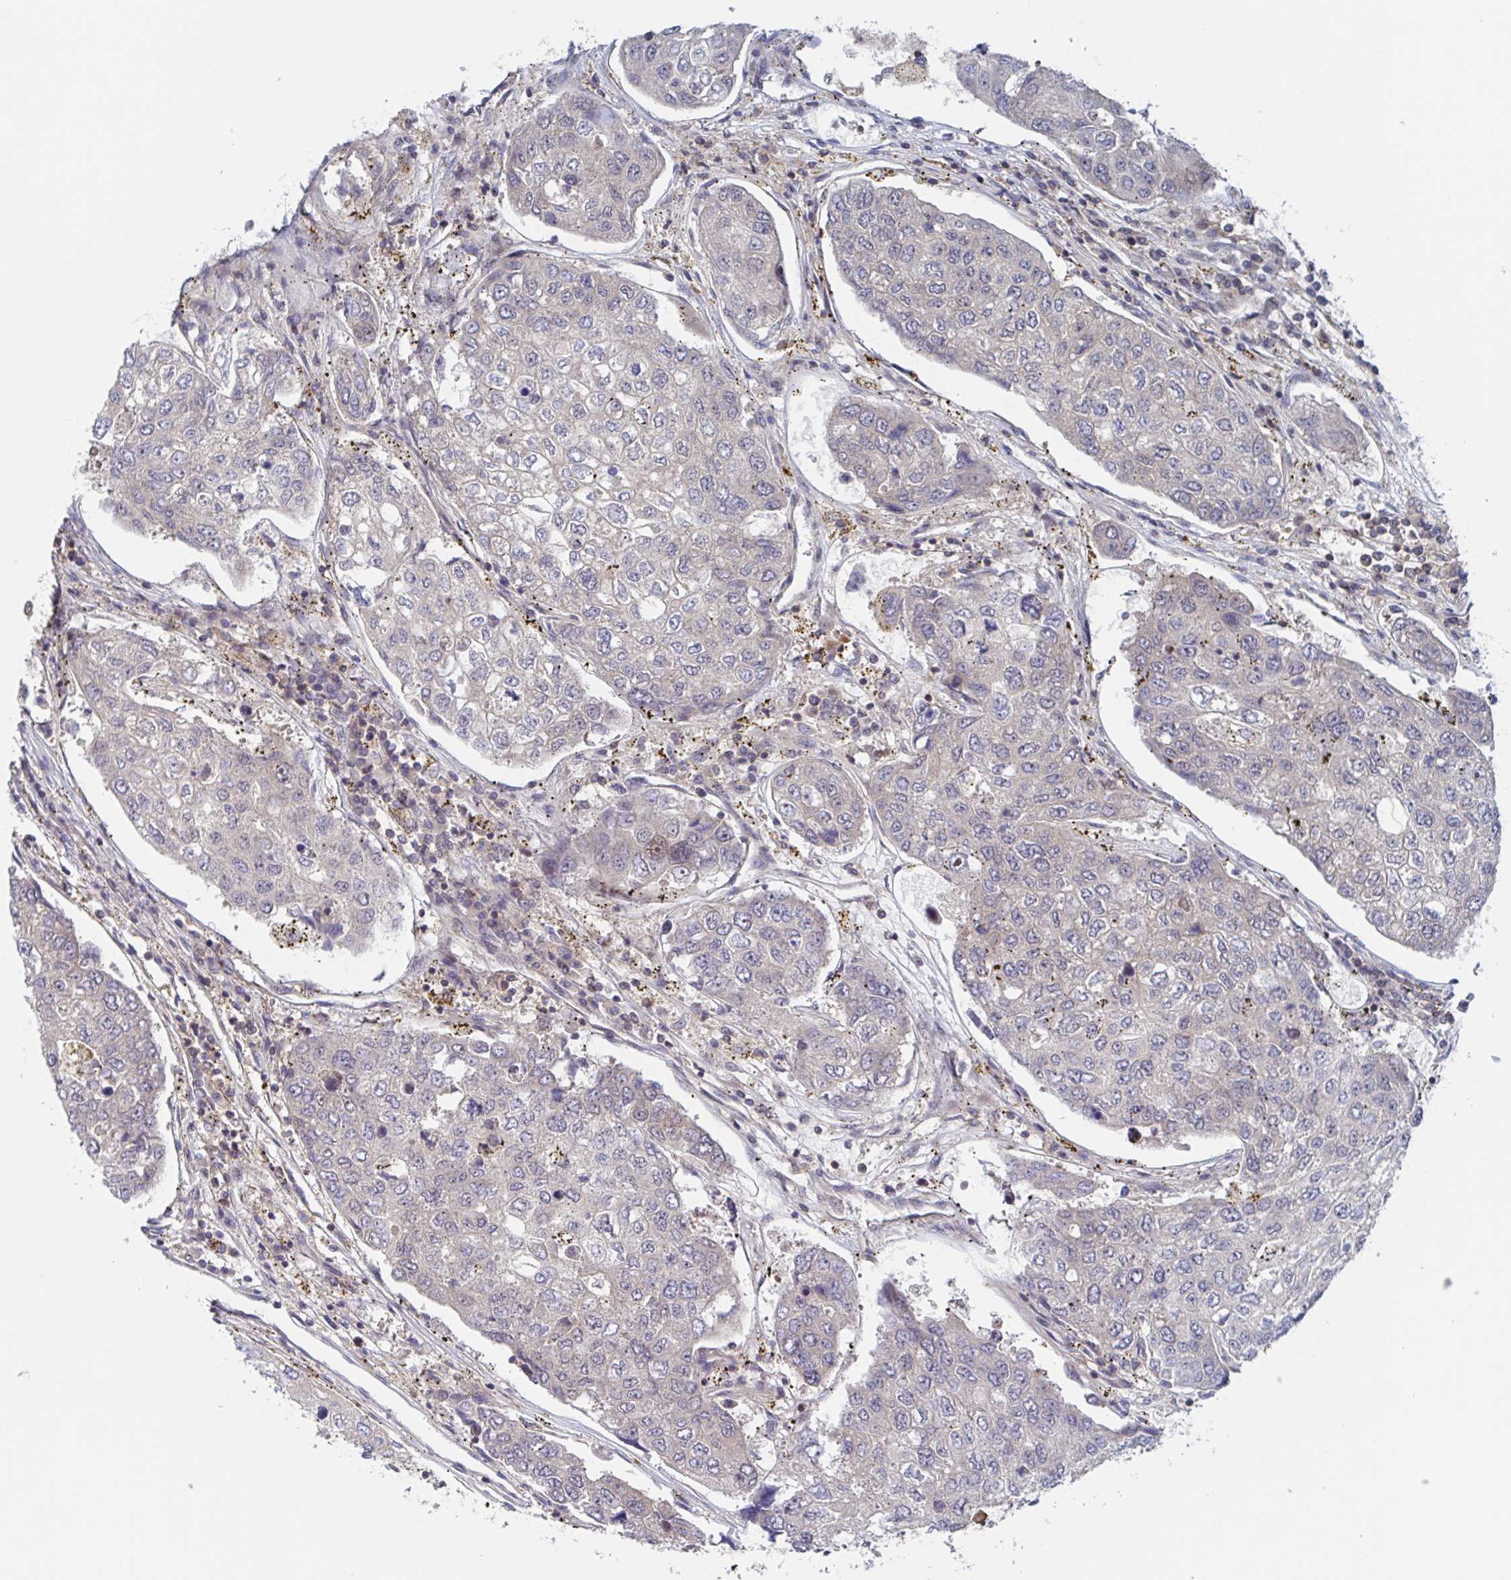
{"staining": {"intensity": "weak", "quantity": "<25%", "location": "cytoplasmic/membranous"}, "tissue": "urothelial cancer", "cell_type": "Tumor cells", "image_type": "cancer", "snomed": [{"axis": "morphology", "description": "Urothelial carcinoma, High grade"}, {"axis": "topography", "description": "Lymph node"}, {"axis": "topography", "description": "Urinary bladder"}], "caption": "The immunohistochemistry micrograph has no significant expression in tumor cells of urothelial cancer tissue.", "gene": "DHRS12", "patient": {"sex": "male", "age": 51}}